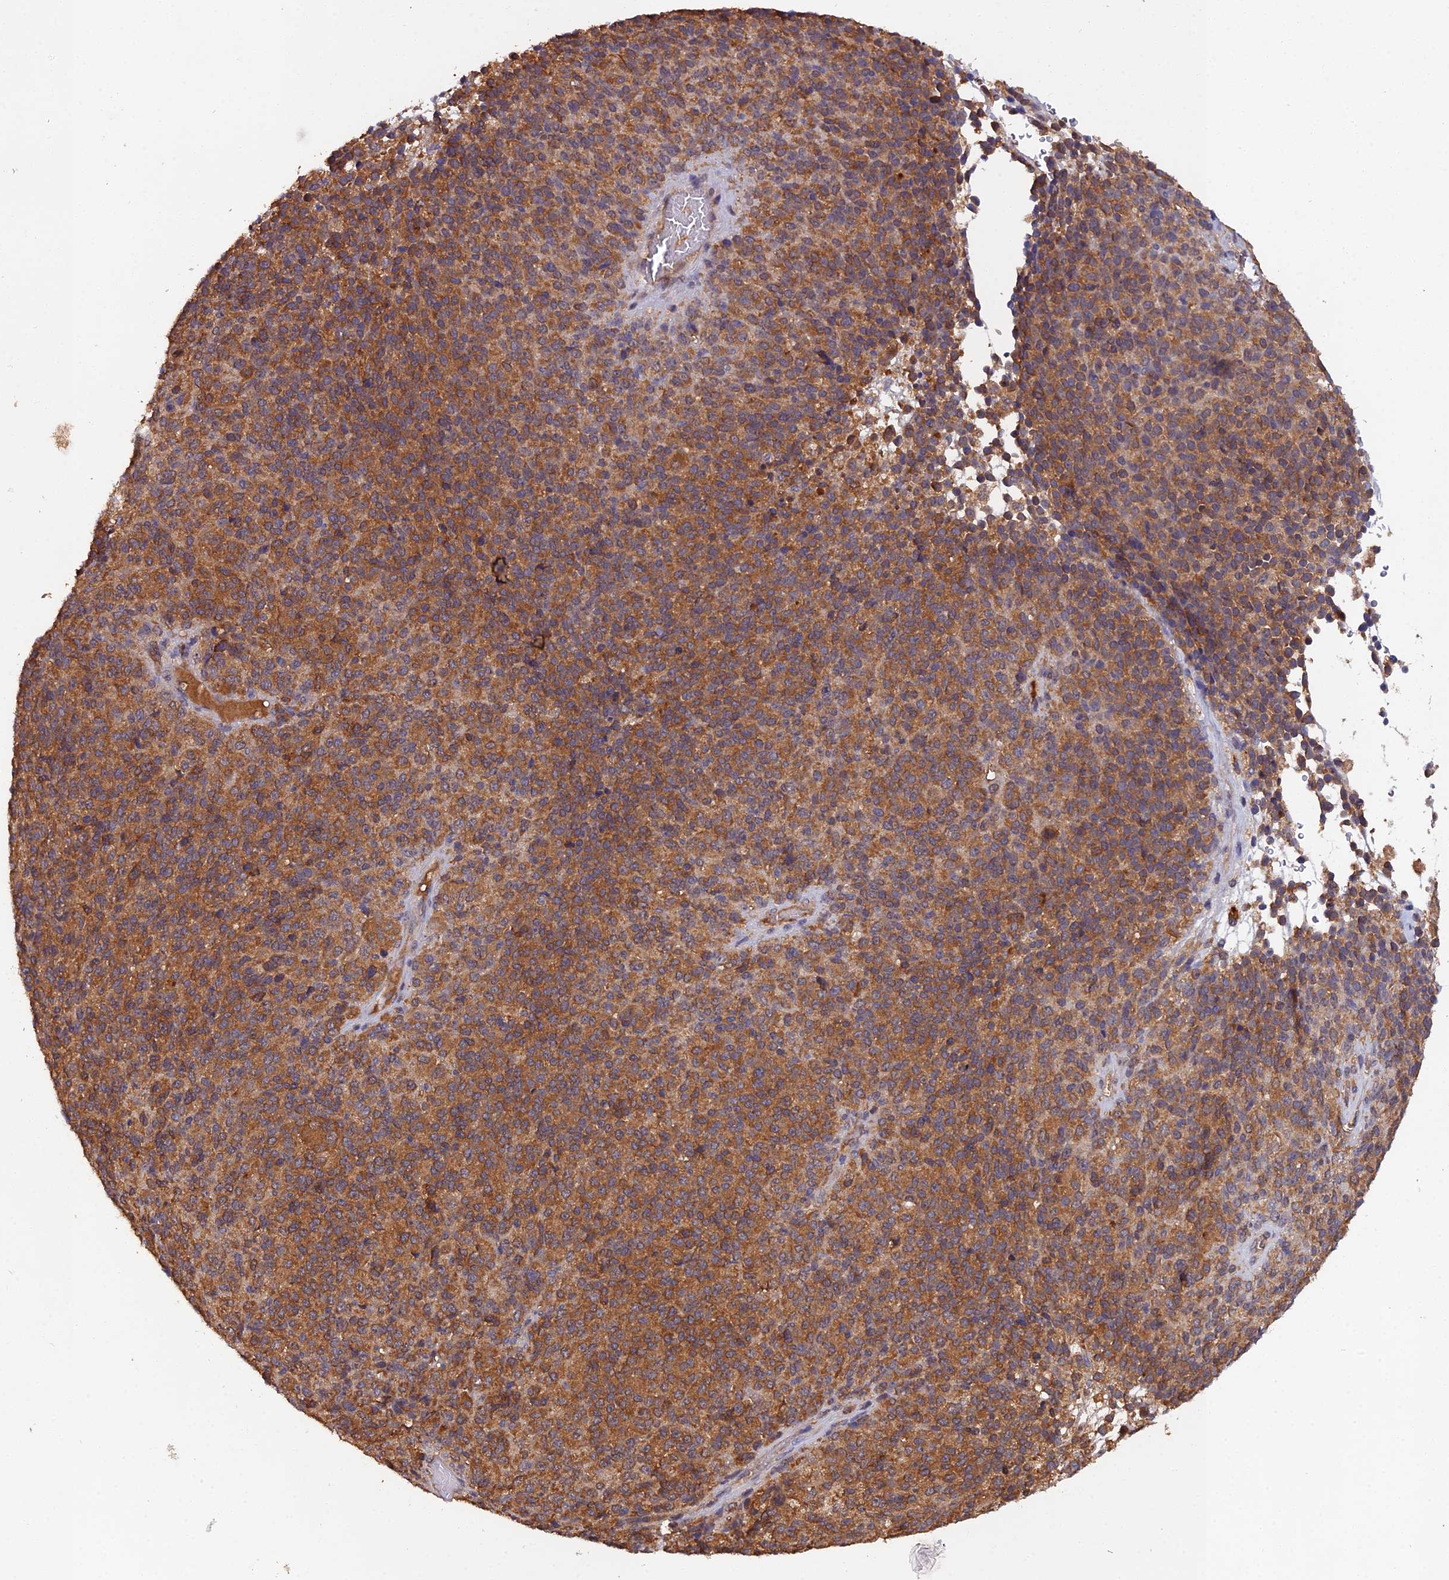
{"staining": {"intensity": "moderate", "quantity": ">75%", "location": "cytoplasmic/membranous"}, "tissue": "melanoma", "cell_type": "Tumor cells", "image_type": "cancer", "snomed": [{"axis": "morphology", "description": "Malignant melanoma, Metastatic site"}, {"axis": "topography", "description": "Brain"}], "caption": "A brown stain labels moderate cytoplasmic/membranous staining of a protein in malignant melanoma (metastatic site) tumor cells. The protein of interest is stained brown, and the nuclei are stained in blue (DAB (3,3'-diaminobenzidine) IHC with brightfield microscopy, high magnification).", "gene": "TMEM258", "patient": {"sex": "female", "age": 56}}